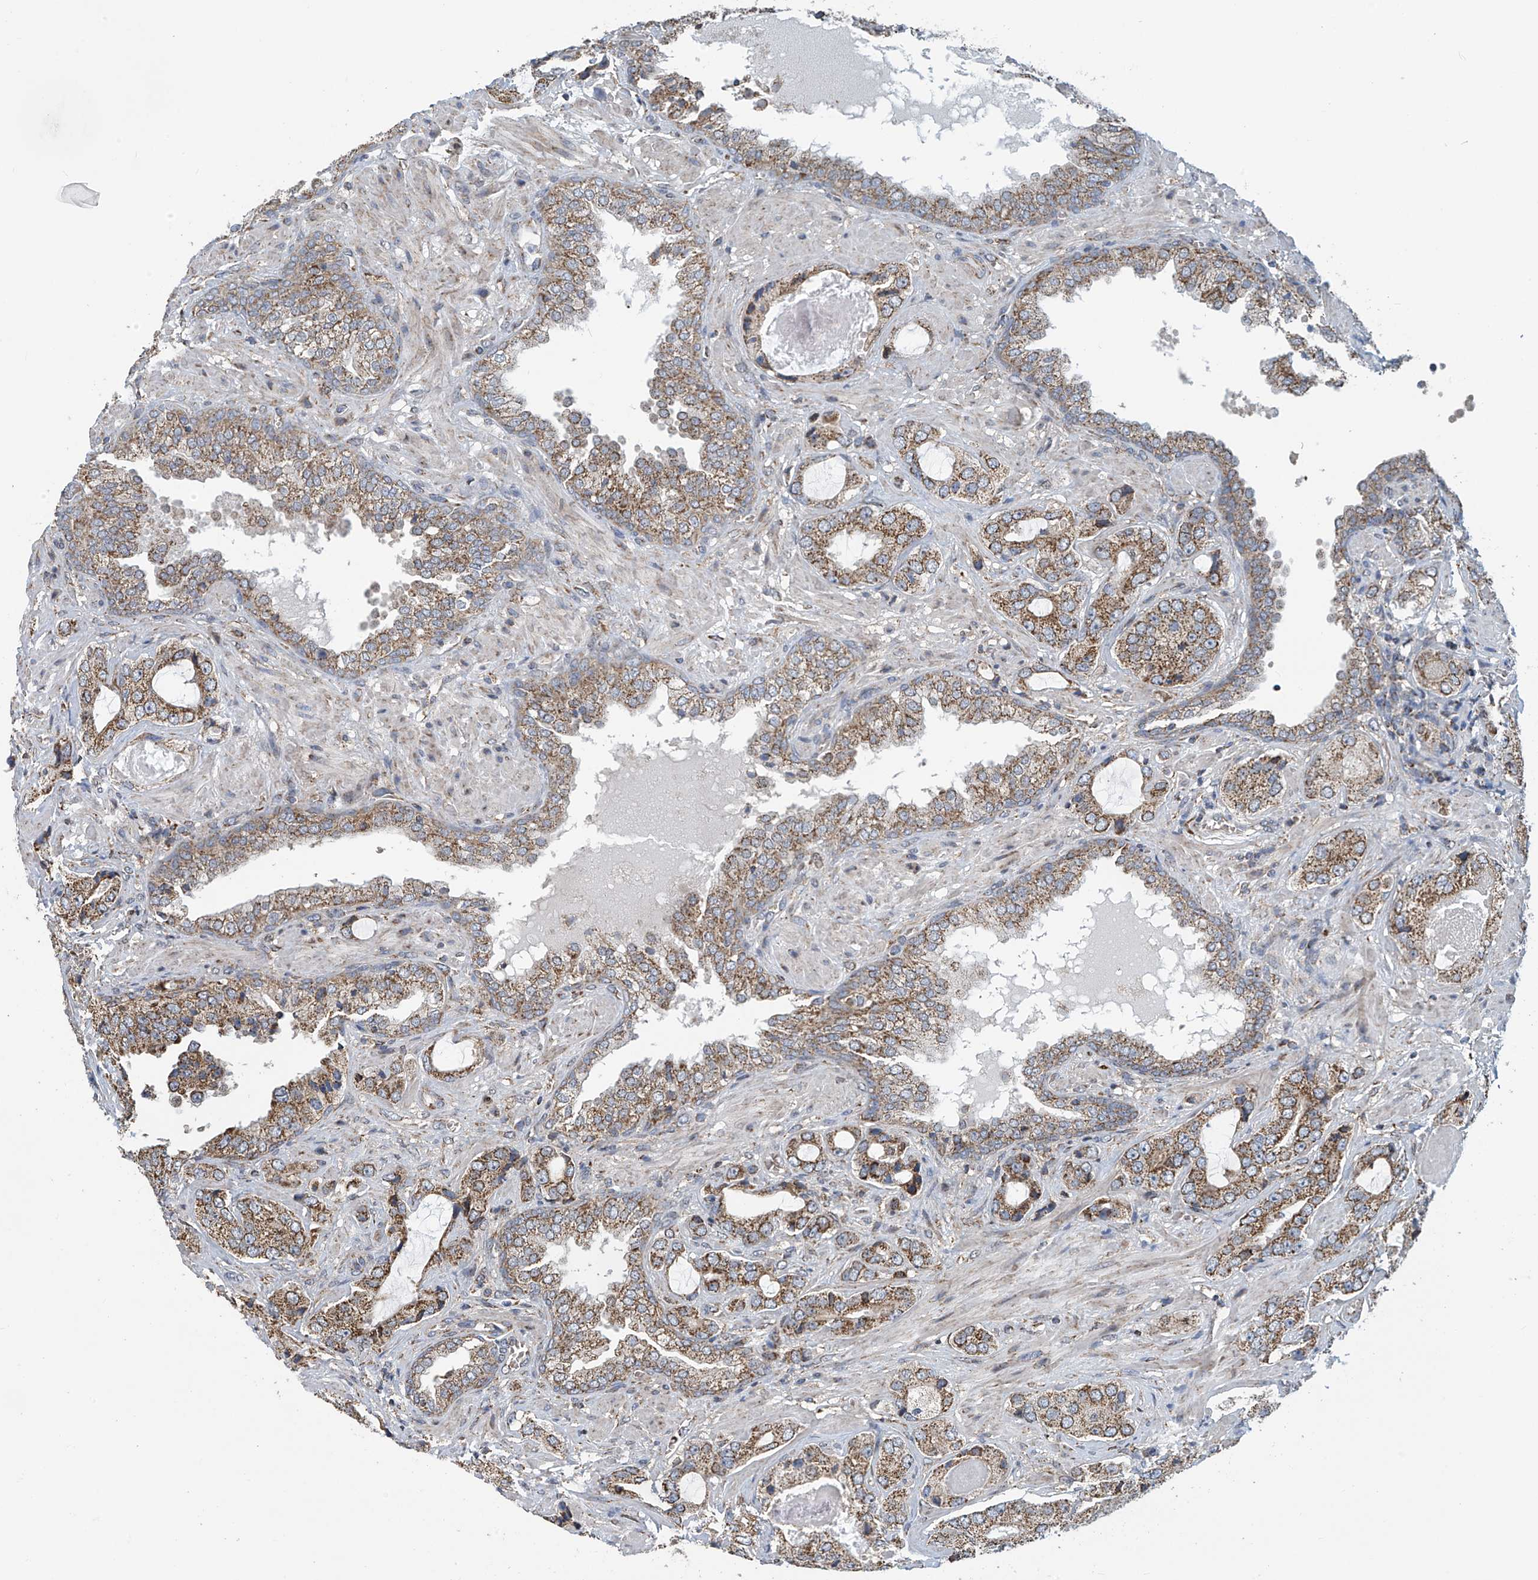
{"staining": {"intensity": "moderate", "quantity": ">75%", "location": "cytoplasmic/membranous"}, "tissue": "prostate cancer", "cell_type": "Tumor cells", "image_type": "cancer", "snomed": [{"axis": "morphology", "description": "Normal tissue, NOS"}, {"axis": "morphology", "description": "Adenocarcinoma, High grade"}, {"axis": "topography", "description": "Prostate"}, {"axis": "topography", "description": "Peripheral nerve tissue"}], "caption": "Adenocarcinoma (high-grade) (prostate) tissue exhibits moderate cytoplasmic/membranous expression in about >75% of tumor cells, visualized by immunohistochemistry. (DAB (3,3'-diaminobenzidine) IHC, brown staining for protein, blue staining for nuclei).", "gene": "COMMD1", "patient": {"sex": "male", "age": 59}}